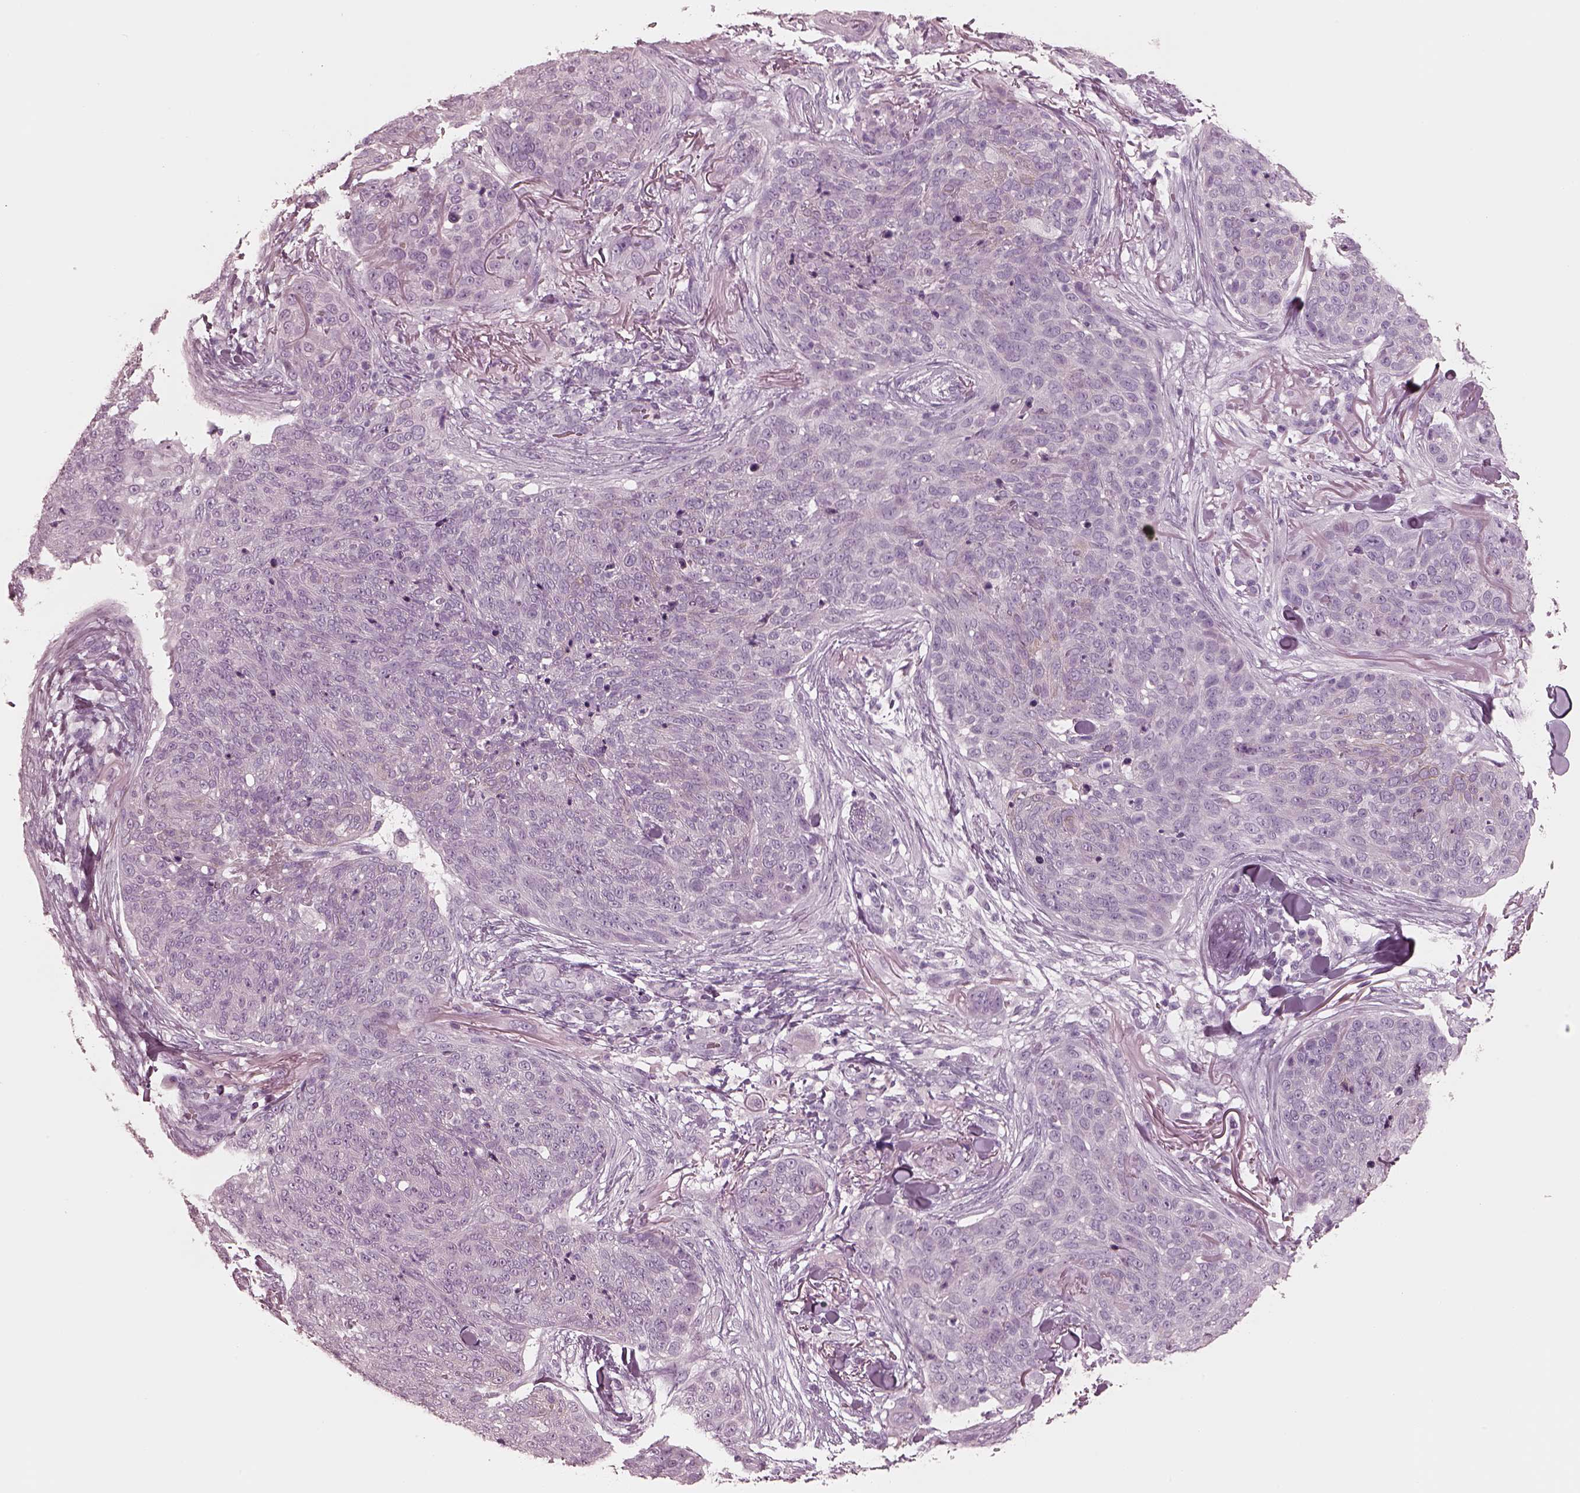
{"staining": {"intensity": "negative", "quantity": "none", "location": "none"}, "tissue": "skin cancer", "cell_type": "Tumor cells", "image_type": "cancer", "snomed": [{"axis": "morphology", "description": "Squamous cell carcinoma in situ, NOS"}, {"axis": "morphology", "description": "Squamous cell carcinoma, NOS"}, {"axis": "topography", "description": "Skin"}], "caption": "The photomicrograph displays no significant expression in tumor cells of skin cancer.", "gene": "PON3", "patient": {"sex": "male", "age": 93}}